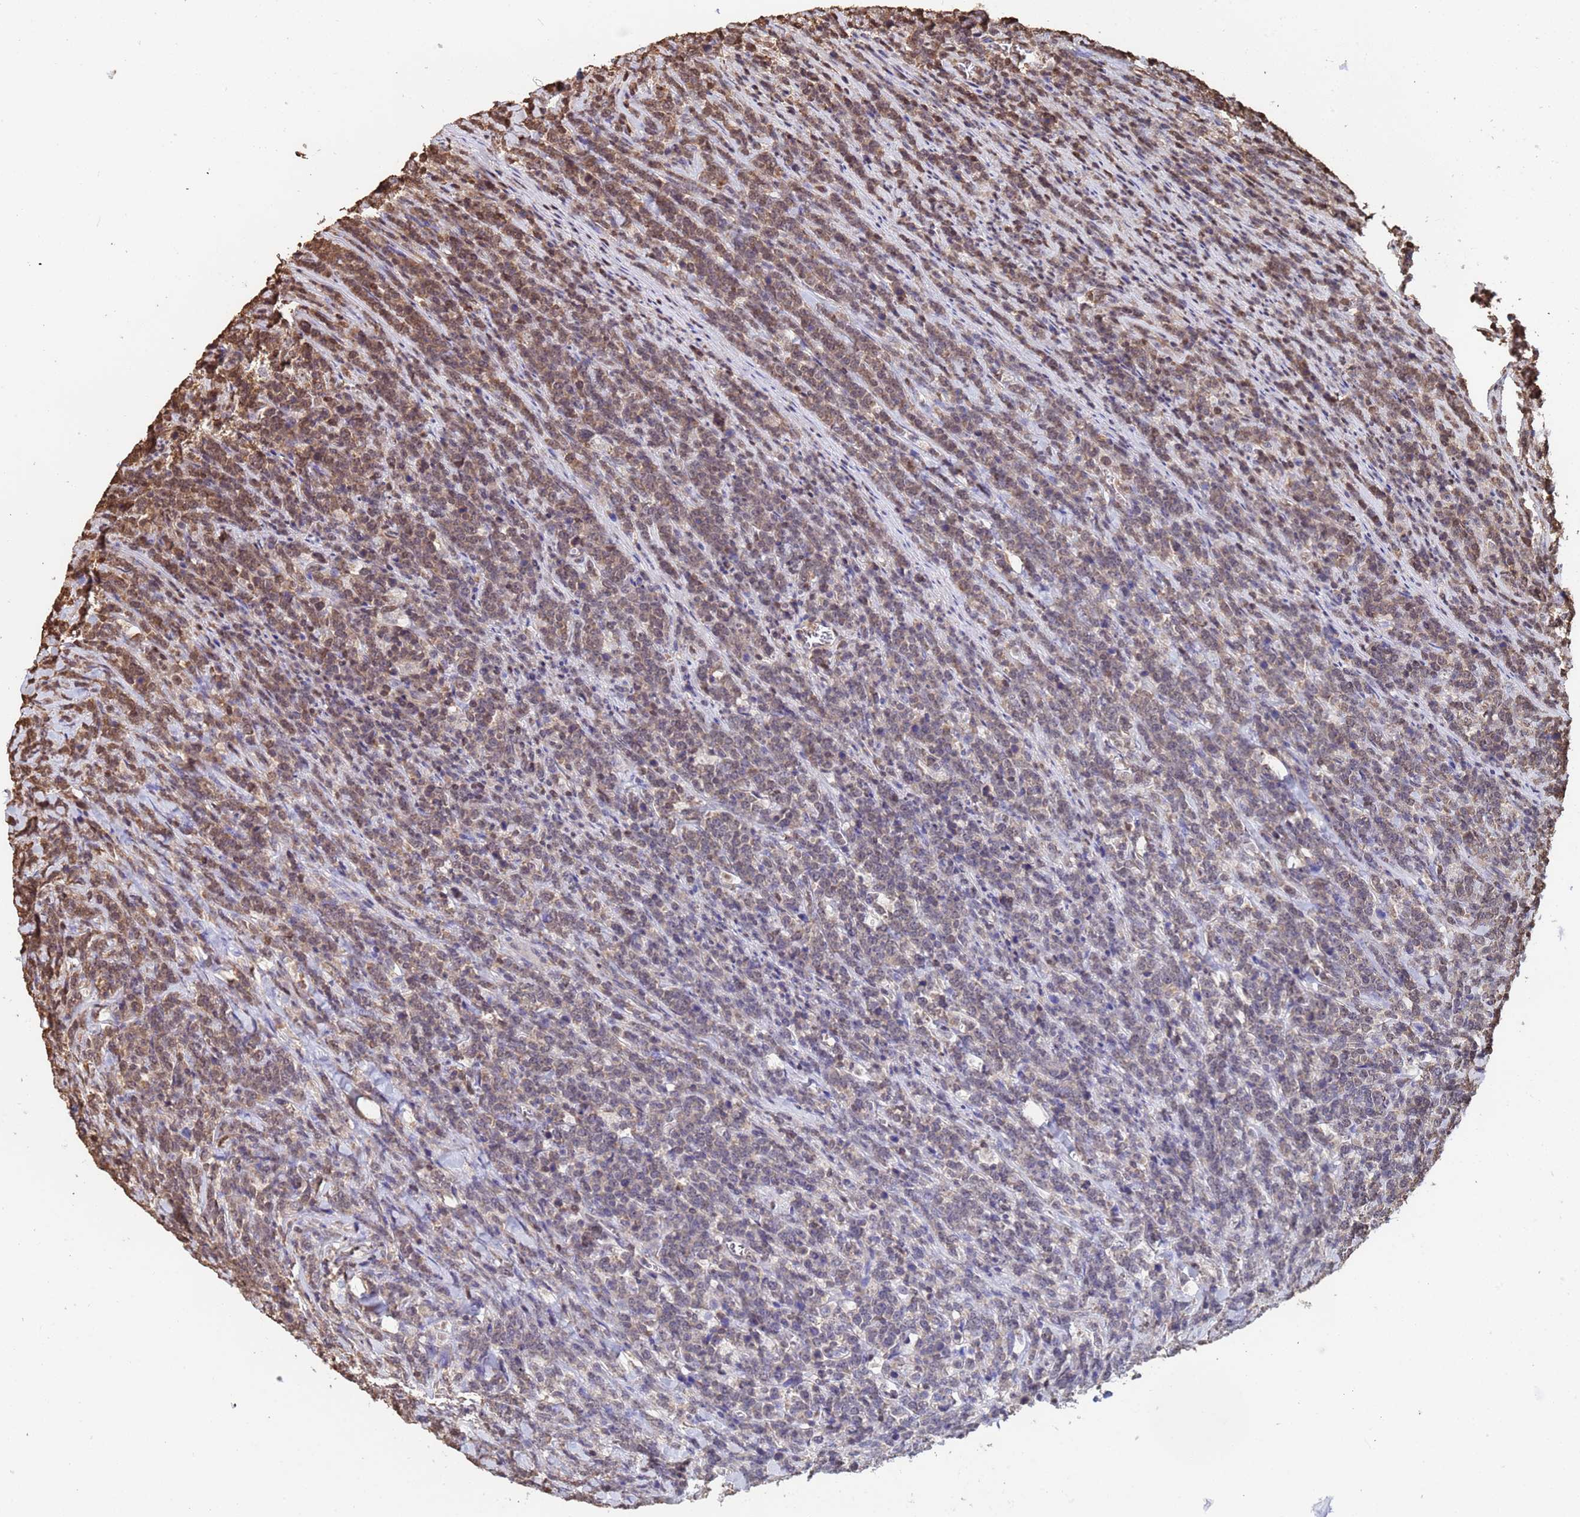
{"staining": {"intensity": "moderate", "quantity": "25%-75%", "location": "cytoplasmic/membranous,nuclear"}, "tissue": "lymphoma", "cell_type": "Tumor cells", "image_type": "cancer", "snomed": [{"axis": "morphology", "description": "Malignant lymphoma, non-Hodgkin's type, High grade"}, {"axis": "topography", "description": "Small intestine"}], "caption": "High-power microscopy captured an immunohistochemistry (IHC) image of high-grade malignant lymphoma, non-Hodgkin's type, revealing moderate cytoplasmic/membranous and nuclear positivity in approximately 25%-75% of tumor cells.", "gene": "SUMO4", "patient": {"sex": "male", "age": 8}}